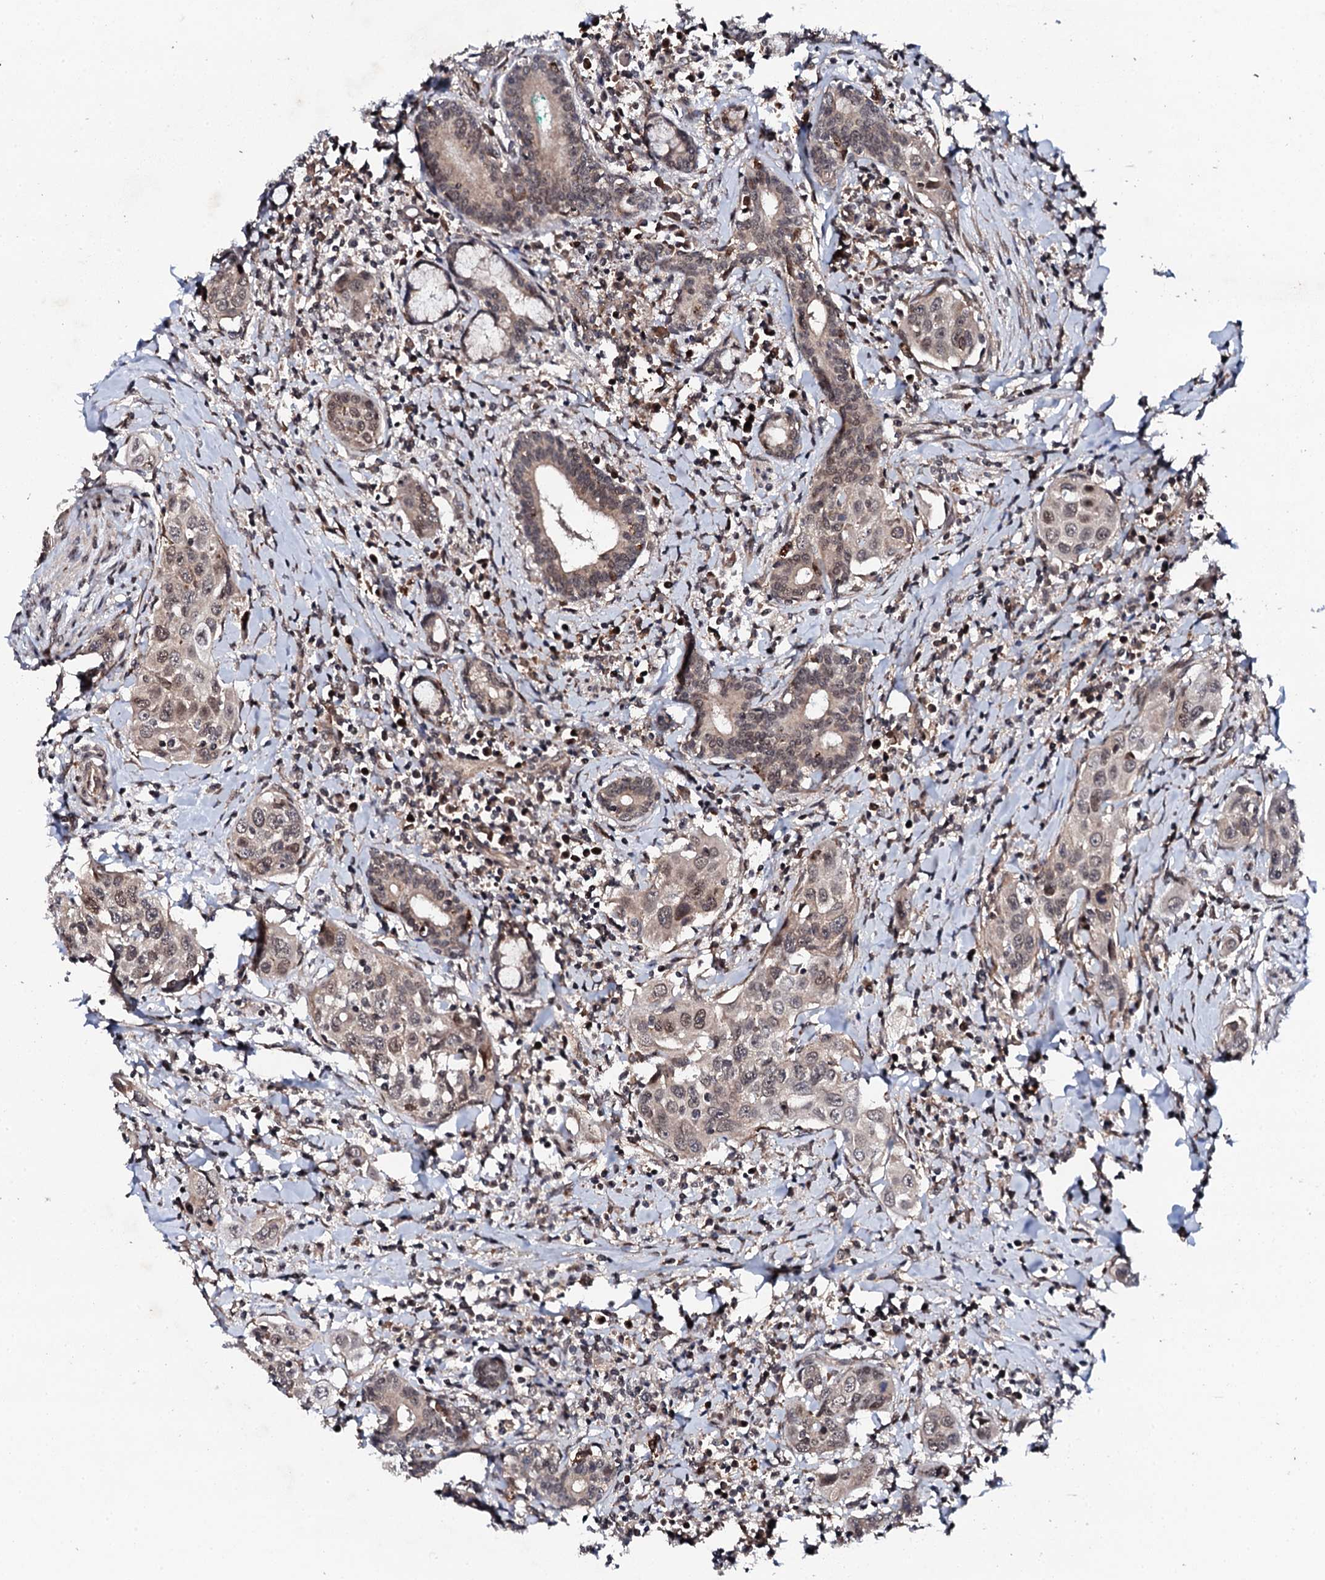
{"staining": {"intensity": "weak", "quantity": ">75%", "location": "nuclear"}, "tissue": "head and neck cancer", "cell_type": "Tumor cells", "image_type": "cancer", "snomed": [{"axis": "morphology", "description": "Squamous cell carcinoma, NOS"}, {"axis": "topography", "description": "Oral tissue"}, {"axis": "topography", "description": "Head-Neck"}], "caption": "Squamous cell carcinoma (head and neck) stained with a brown dye reveals weak nuclear positive expression in approximately >75% of tumor cells.", "gene": "FAM111A", "patient": {"sex": "female", "age": 50}}